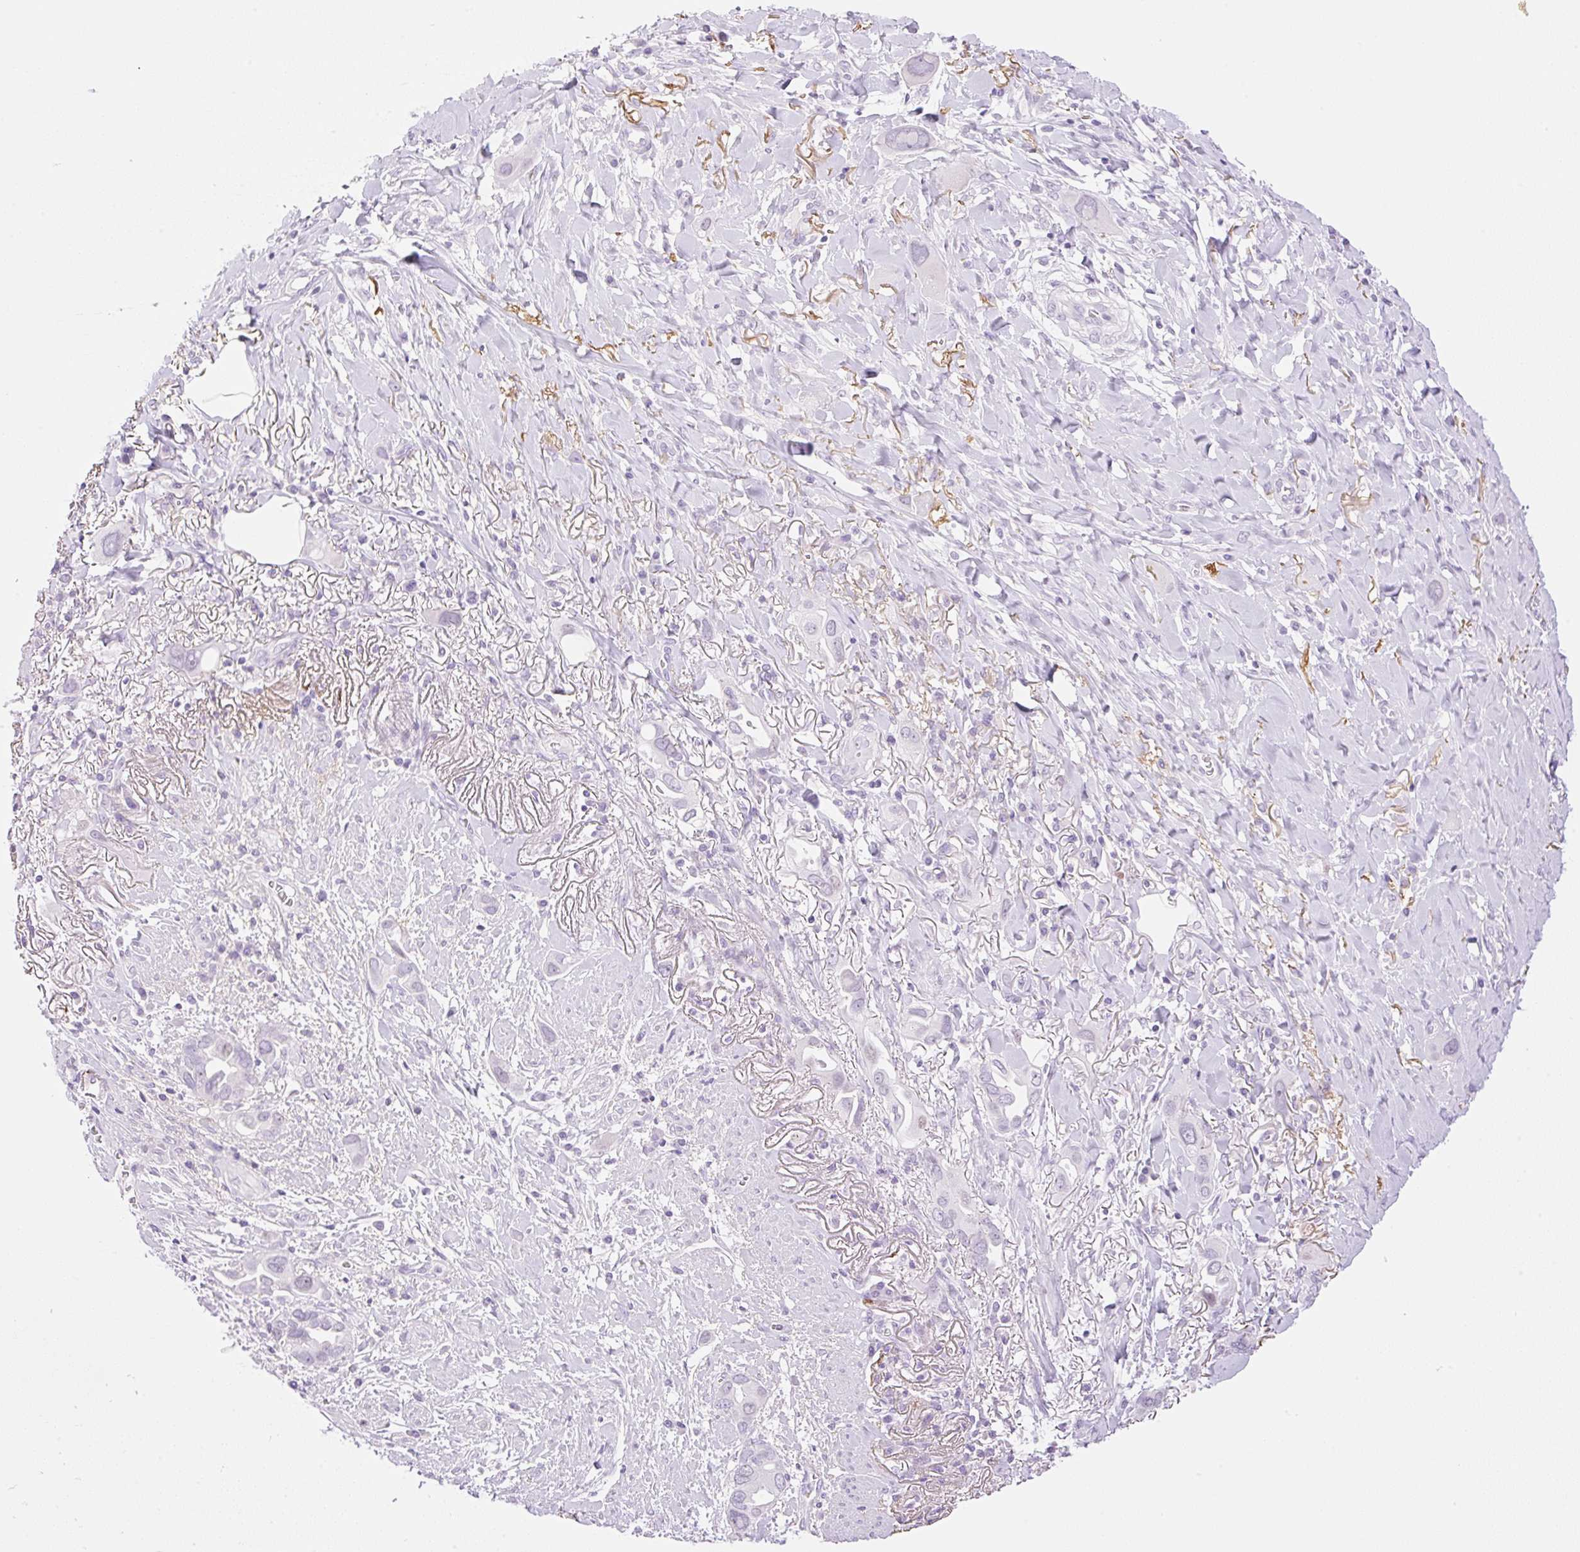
{"staining": {"intensity": "negative", "quantity": "none", "location": "none"}, "tissue": "lung cancer", "cell_type": "Tumor cells", "image_type": "cancer", "snomed": [{"axis": "morphology", "description": "Adenocarcinoma, NOS"}, {"axis": "topography", "description": "Lung"}], "caption": "DAB immunohistochemical staining of human lung cancer (adenocarcinoma) displays no significant staining in tumor cells.", "gene": "SP140L", "patient": {"sex": "male", "age": 76}}